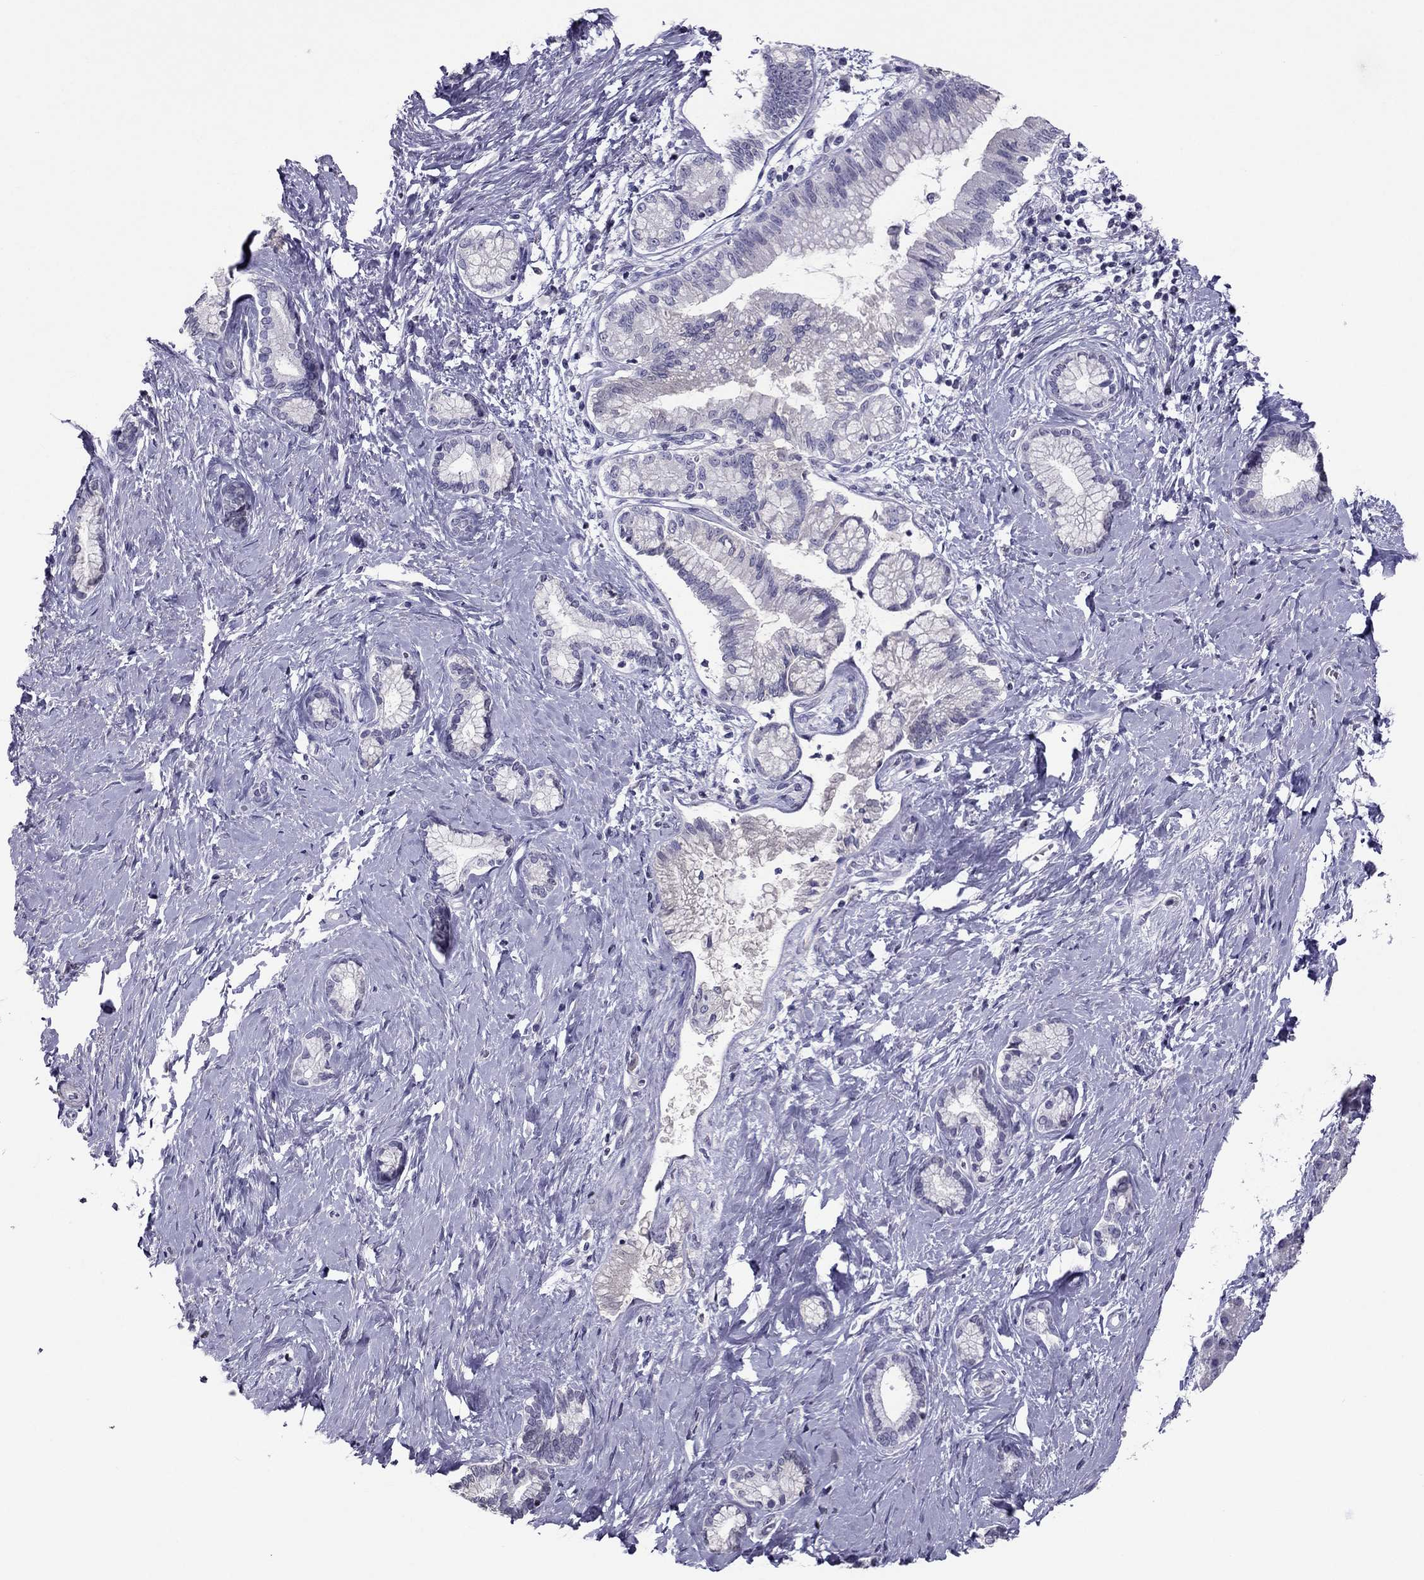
{"staining": {"intensity": "negative", "quantity": "none", "location": "none"}, "tissue": "pancreatic cancer", "cell_type": "Tumor cells", "image_type": "cancer", "snomed": [{"axis": "morphology", "description": "Adenocarcinoma, NOS"}, {"axis": "topography", "description": "Pancreas"}], "caption": "A photomicrograph of human pancreatic cancer (adenocarcinoma) is negative for staining in tumor cells. Brightfield microscopy of immunohistochemistry (IHC) stained with DAB (brown) and hematoxylin (blue), captured at high magnification.", "gene": "RGS8", "patient": {"sex": "female", "age": 73}}